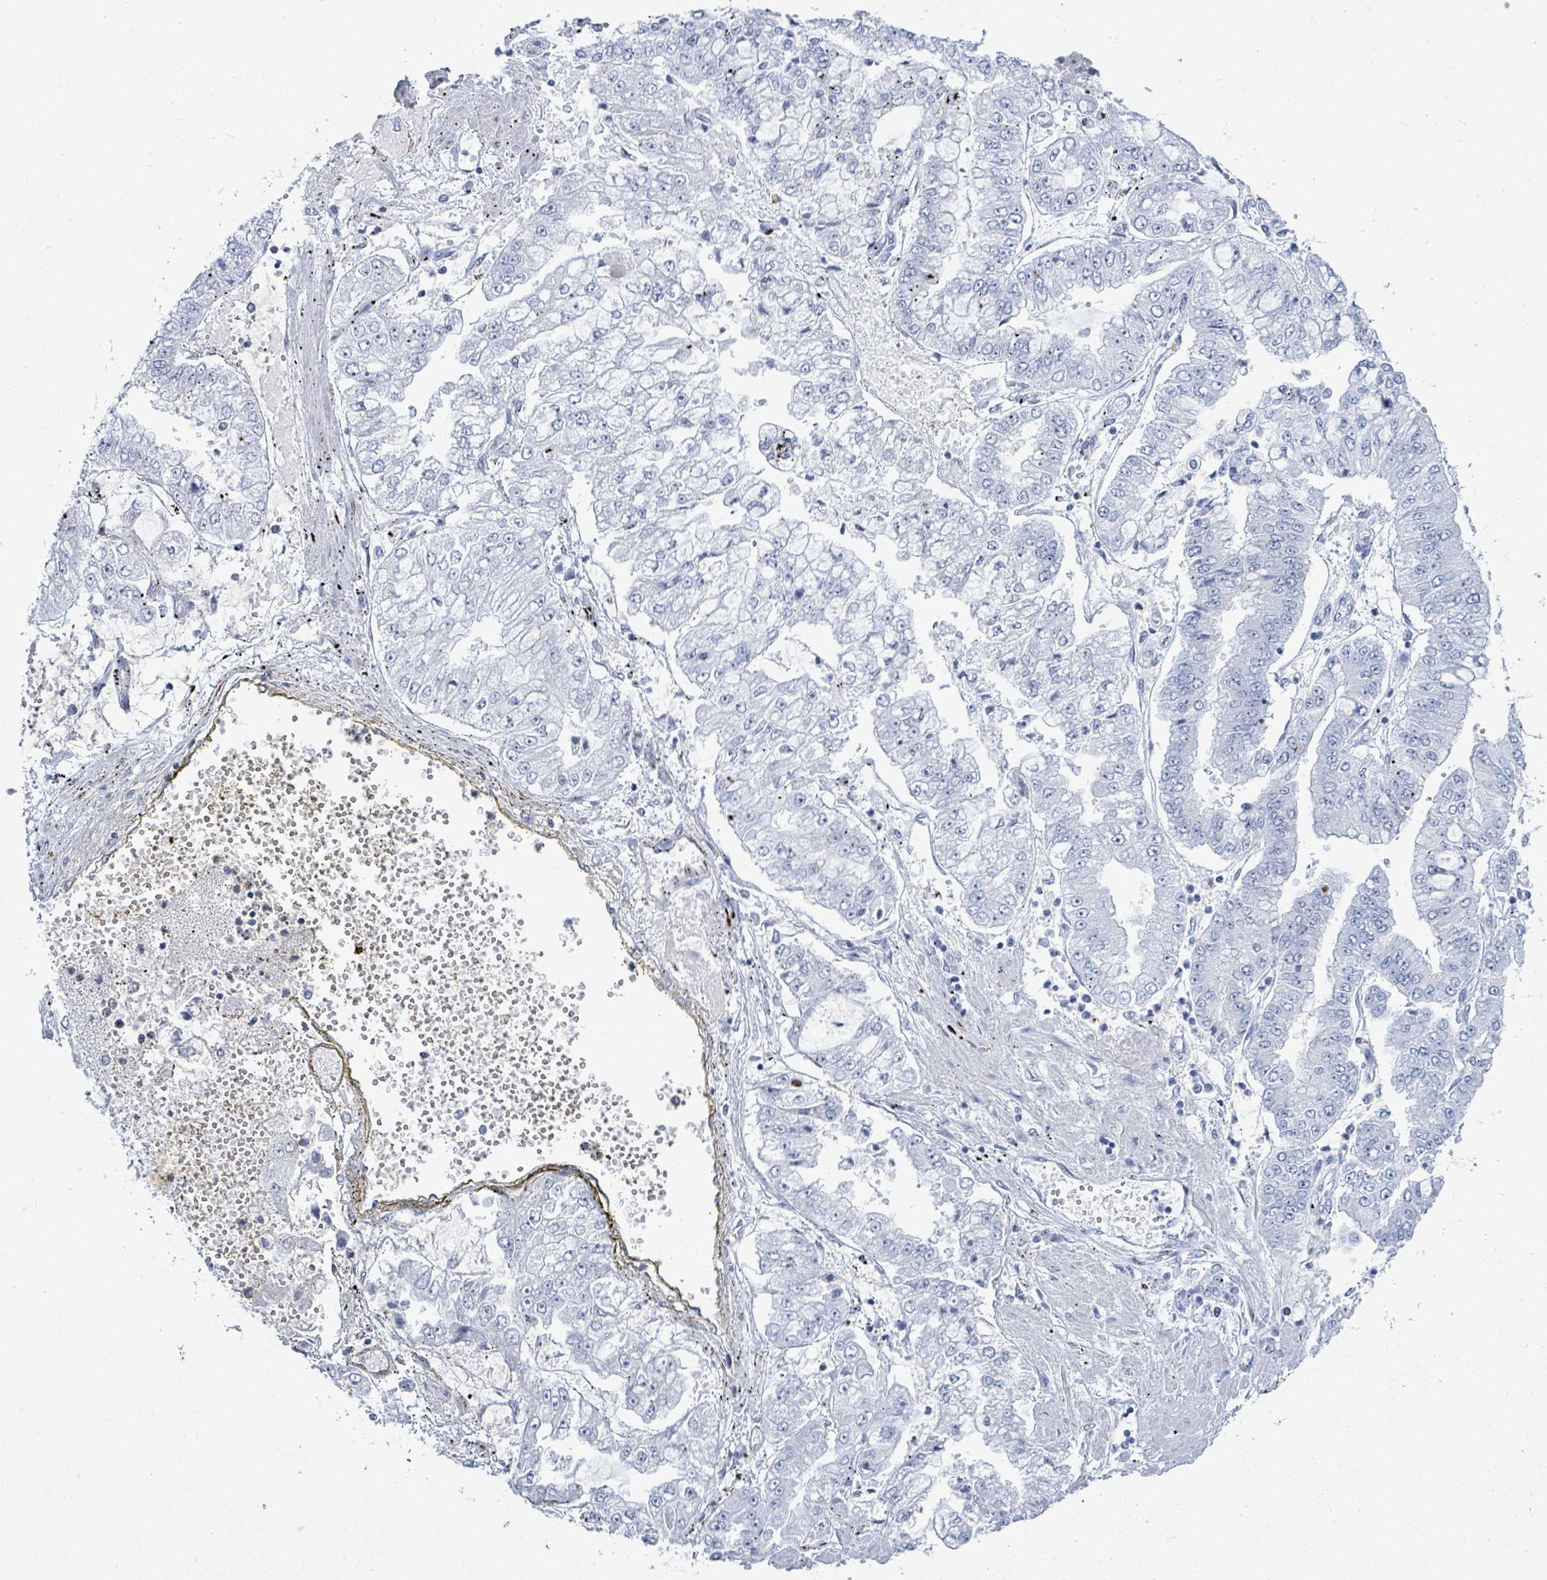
{"staining": {"intensity": "negative", "quantity": "none", "location": "none"}, "tissue": "stomach cancer", "cell_type": "Tumor cells", "image_type": "cancer", "snomed": [{"axis": "morphology", "description": "Adenocarcinoma, NOS"}, {"axis": "topography", "description": "Stomach"}], "caption": "The image displays no staining of tumor cells in adenocarcinoma (stomach).", "gene": "MALL", "patient": {"sex": "male", "age": 76}}